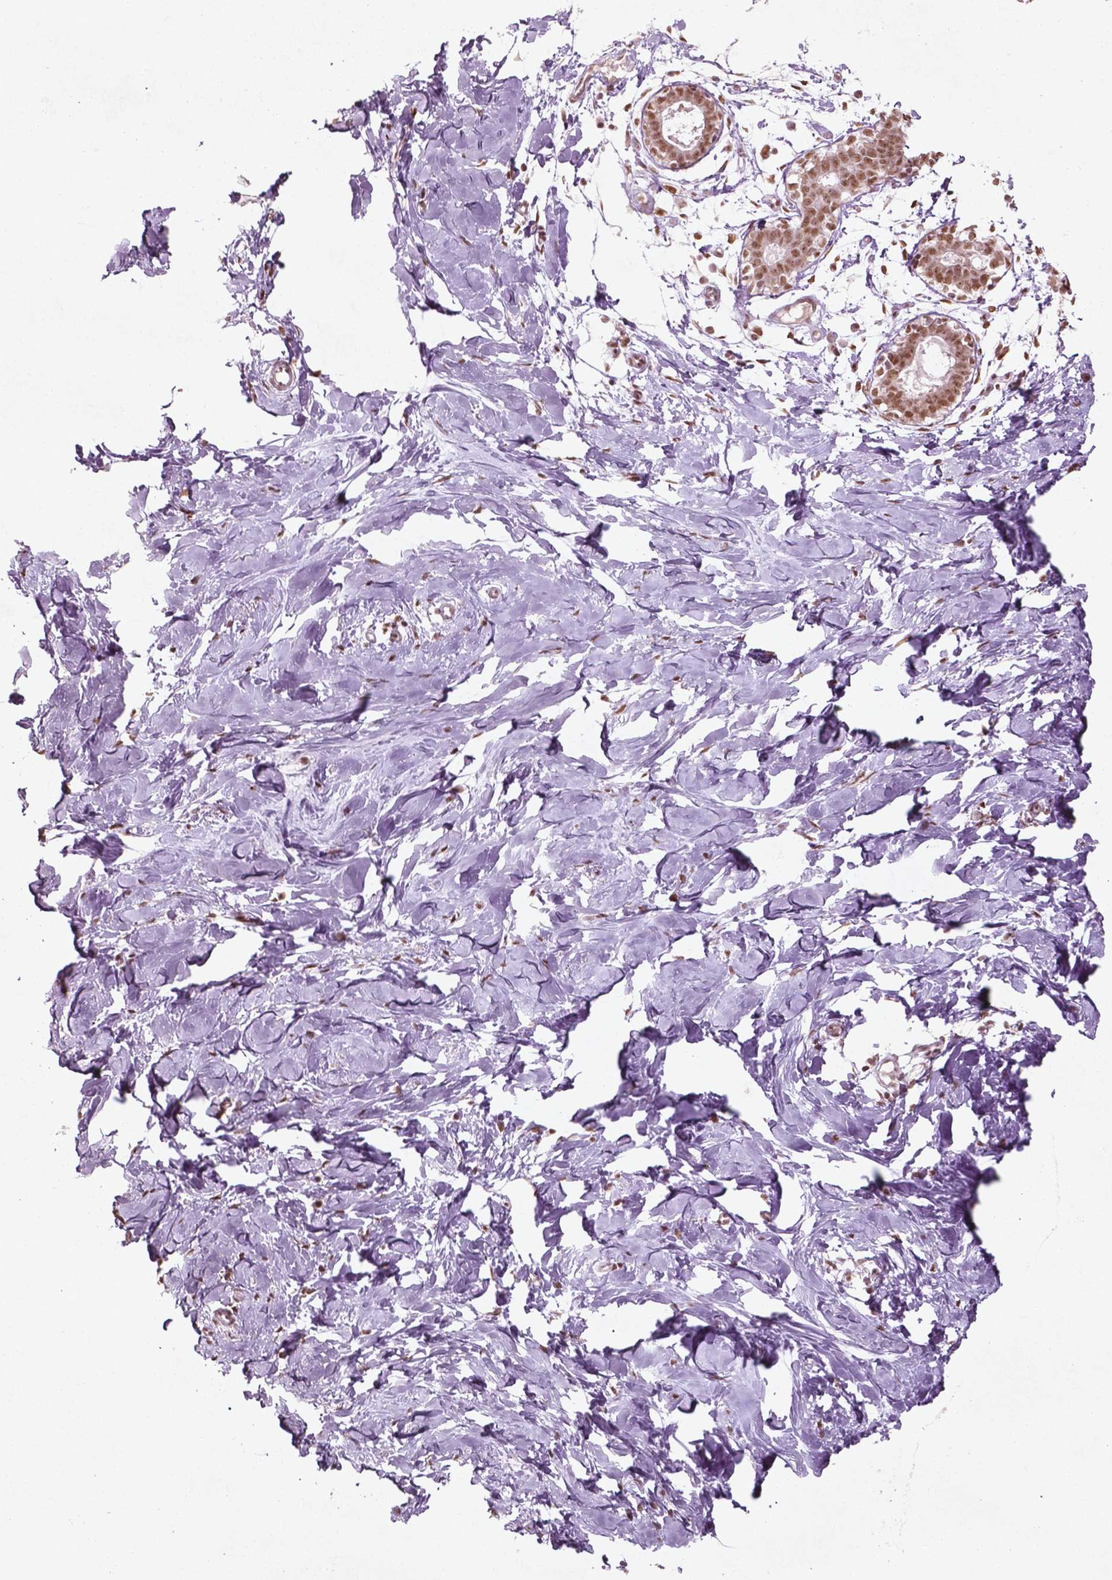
{"staining": {"intensity": "moderate", "quantity": ">75%", "location": "nuclear"}, "tissue": "breast", "cell_type": "Adipocytes", "image_type": "normal", "snomed": [{"axis": "morphology", "description": "Normal tissue, NOS"}, {"axis": "topography", "description": "Breast"}], "caption": "Immunohistochemistry image of benign breast stained for a protein (brown), which reveals medium levels of moderate nuclear staining in about >75% of adipocytes.", "gene": "HMG20B", "patient": {"sex": "female", "age": 27}}